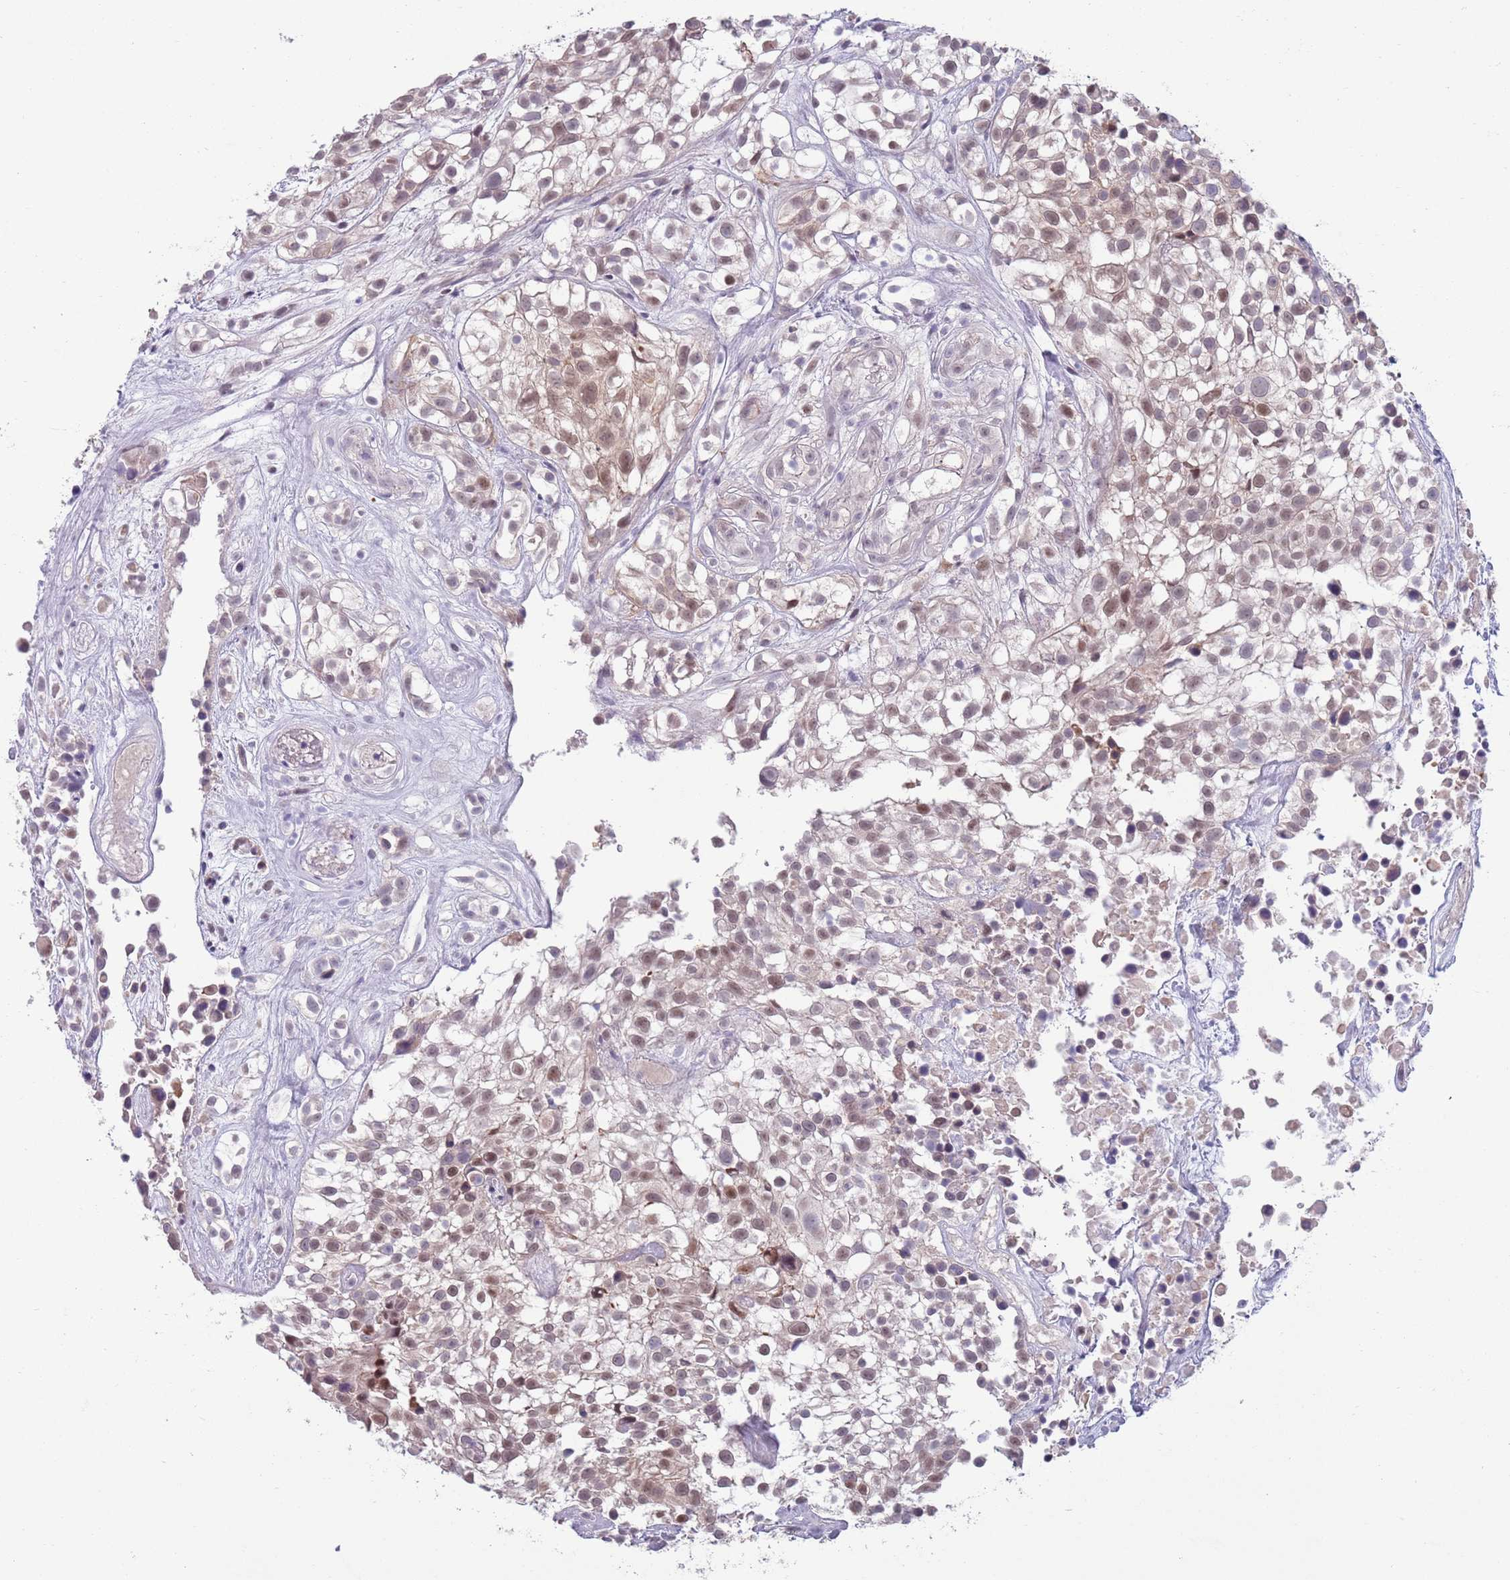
{"staining": {"intensity": "weak", "quantity": "25%-75%", "location": "cytoplasmic/membranous,nuclear"}, "tissue": "urothelial cancer", "cell_type": "Tumor cells", "image_type": "cancer", "snomed": [{"axis": "morphology", "description": "Urothelial carcinoma, High grade"}, {"axis": "topography", "description": "Urinary bladder"}], "caption": "A photomicrograph of urothelial carcinoma (high-grade) stained for a protein reveals weak cytoplasmic/membranous and nuclear brown staining in tumor cells. (DAB = brown stain, brightfield microscopy at high magnification).", "gene": "CLNS1A", "patient": {"sex": "male", "age": 56}}